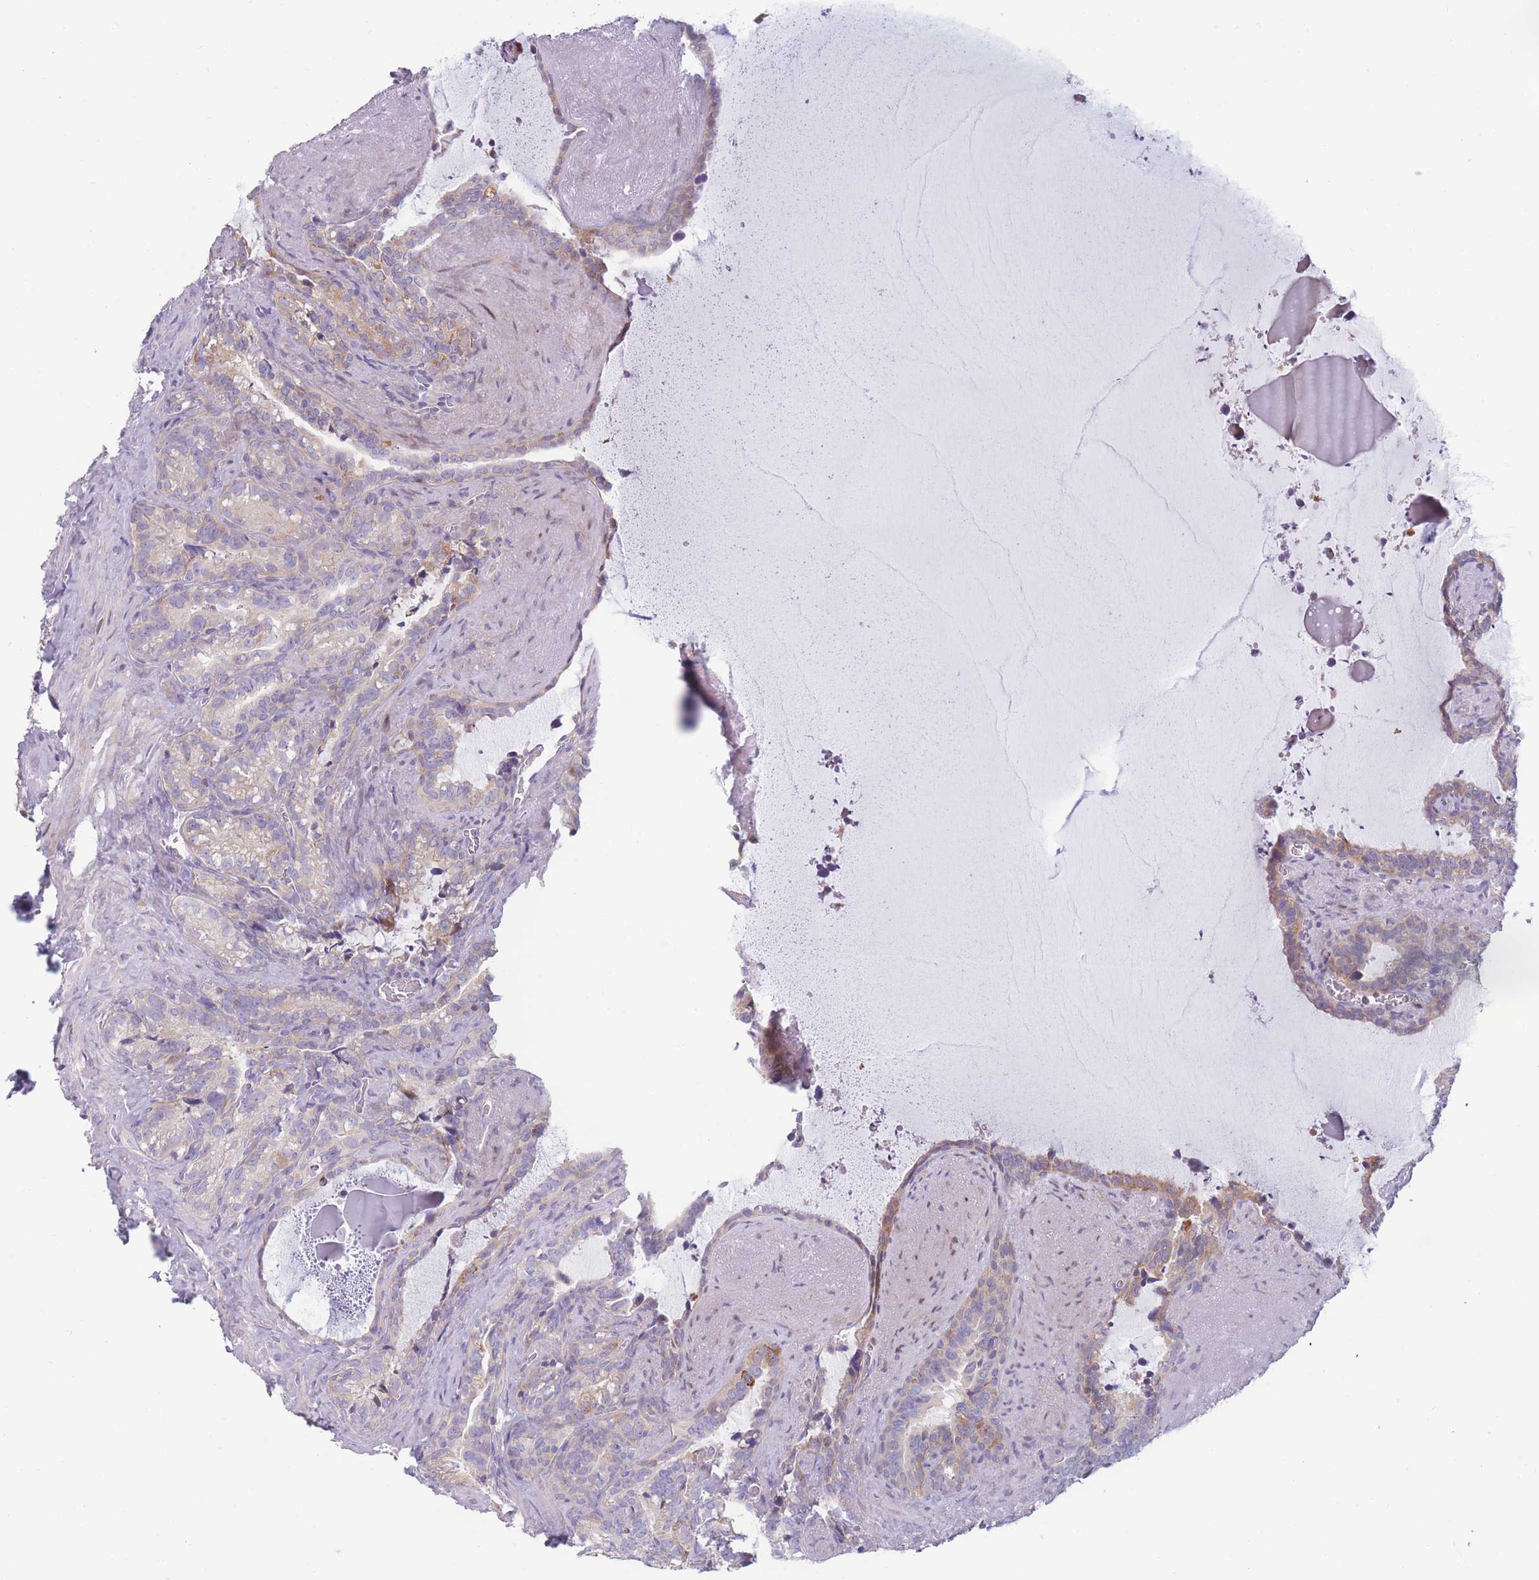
{"staining": {"intensity": "weak", "quantity": "<25%", "location": "cytoplasmic/membranous"}, "tissue": "seminal vesicle", "cell_type": "Glandular cells", "image_type": "normal", "snomed": [{"axis": "morphology", "description": "Normal tissue, NOS"}, {"axis": "topography", "description": "Prostate"}, {"axis": "topography", "description": "Seminal veicle"}], "caption": "DAB (3,3'-diaminobenzidine) immunohistochemical staining of benign seminal vesicle exhibits no significant expression in glandular cells.", "gene": "PDE4A", "patient": {"sex": "male", "age": 58}}